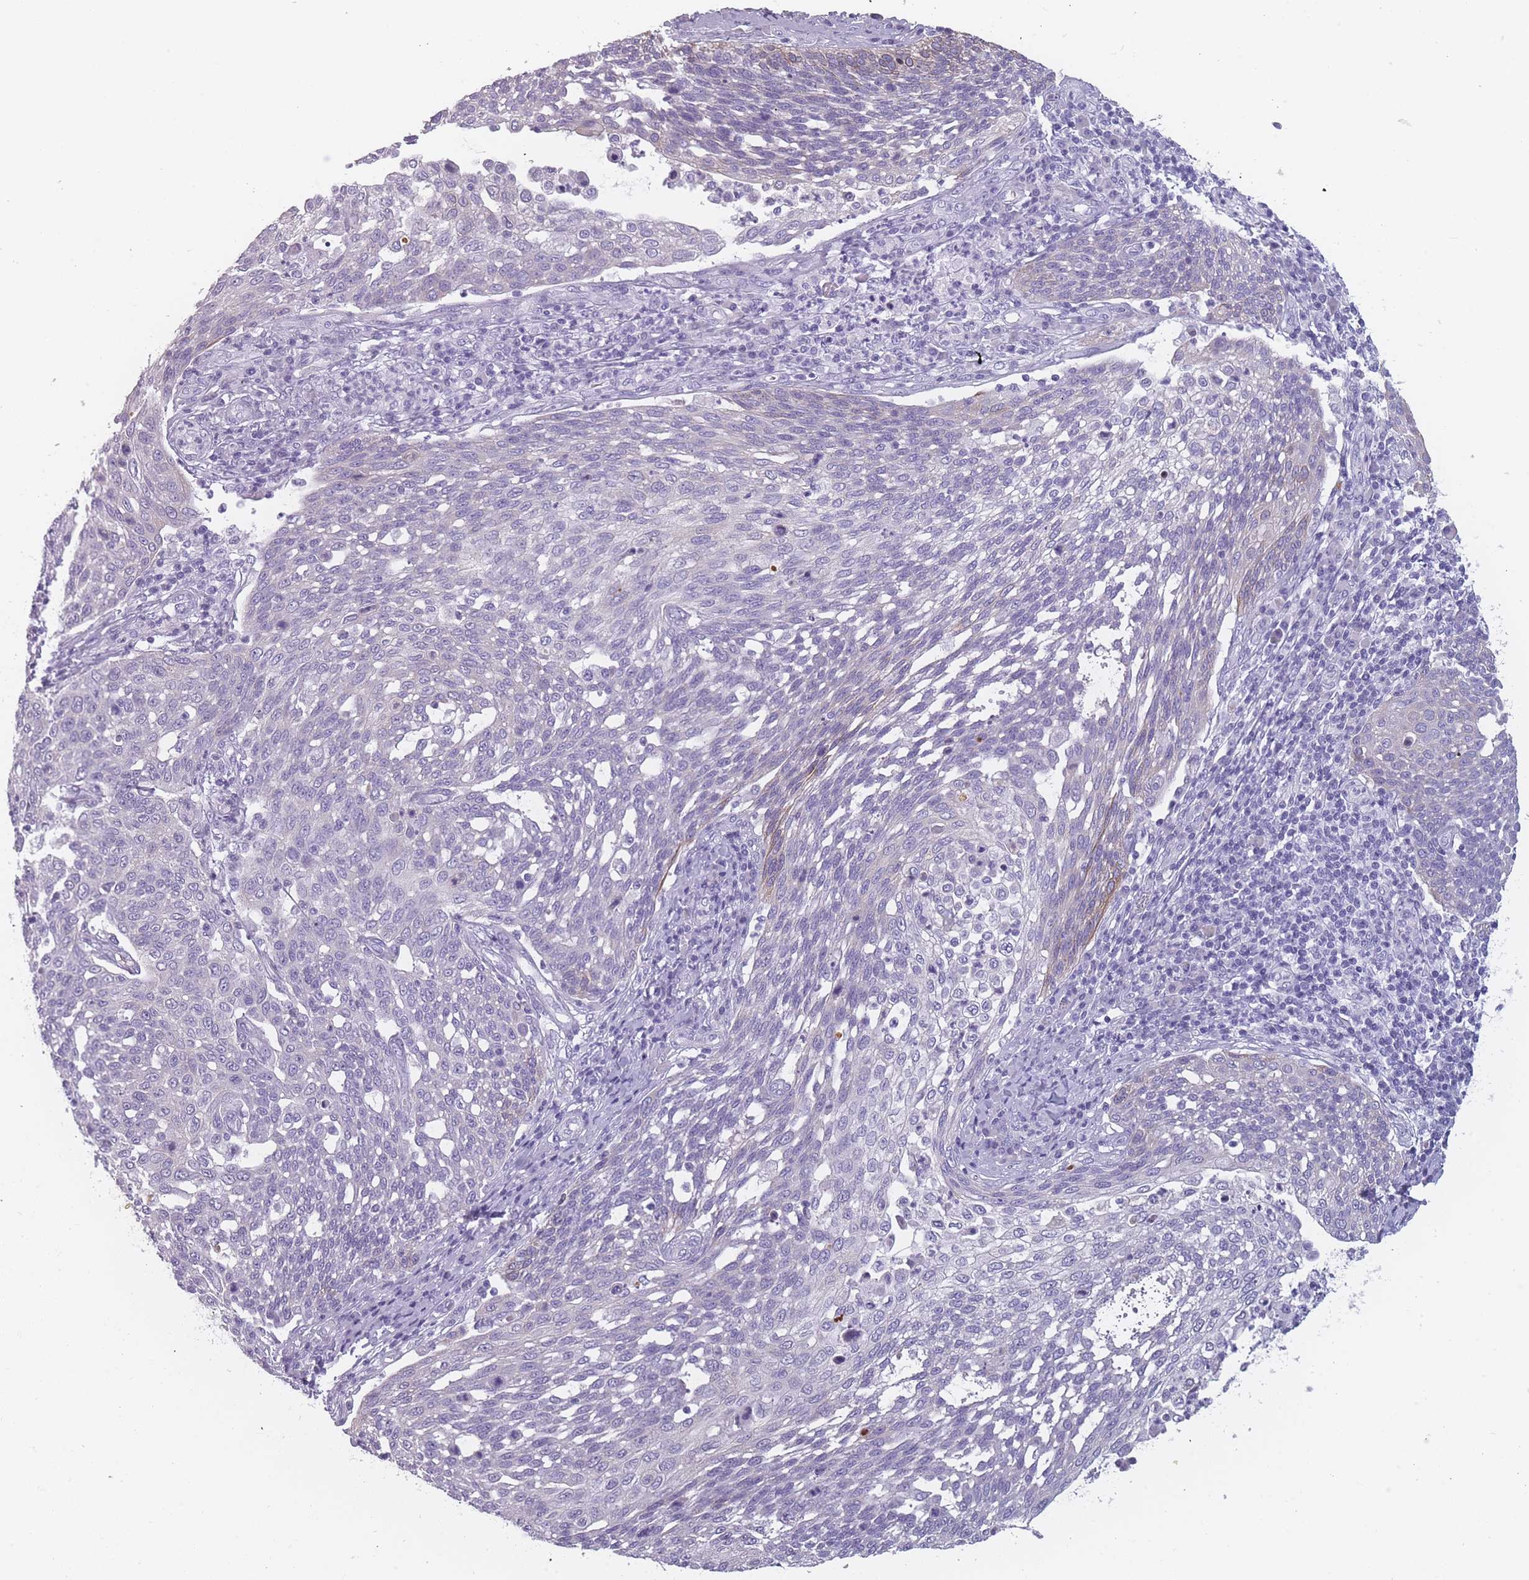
{"staining": {"intensity": "negative", "quantity": "none", "location": "none"}, "tissue": "cervical cancer", "cell_type": "Tumor cells", "image_type": "cancer", "snomed": [{"axis": "morphology", "description": "Squamous cell carcinoma, NOS"}, {"axis": "topography", "description": "Cervix"}], "caption": "Immunohistochemistry histopathology image of cervical squamous cell carcinoma stained for a protein (brown), which demonstrates no positivity in tumor cells.", "gene": "PPFIA3", "patient": {"sex": "female", "age": 34}}